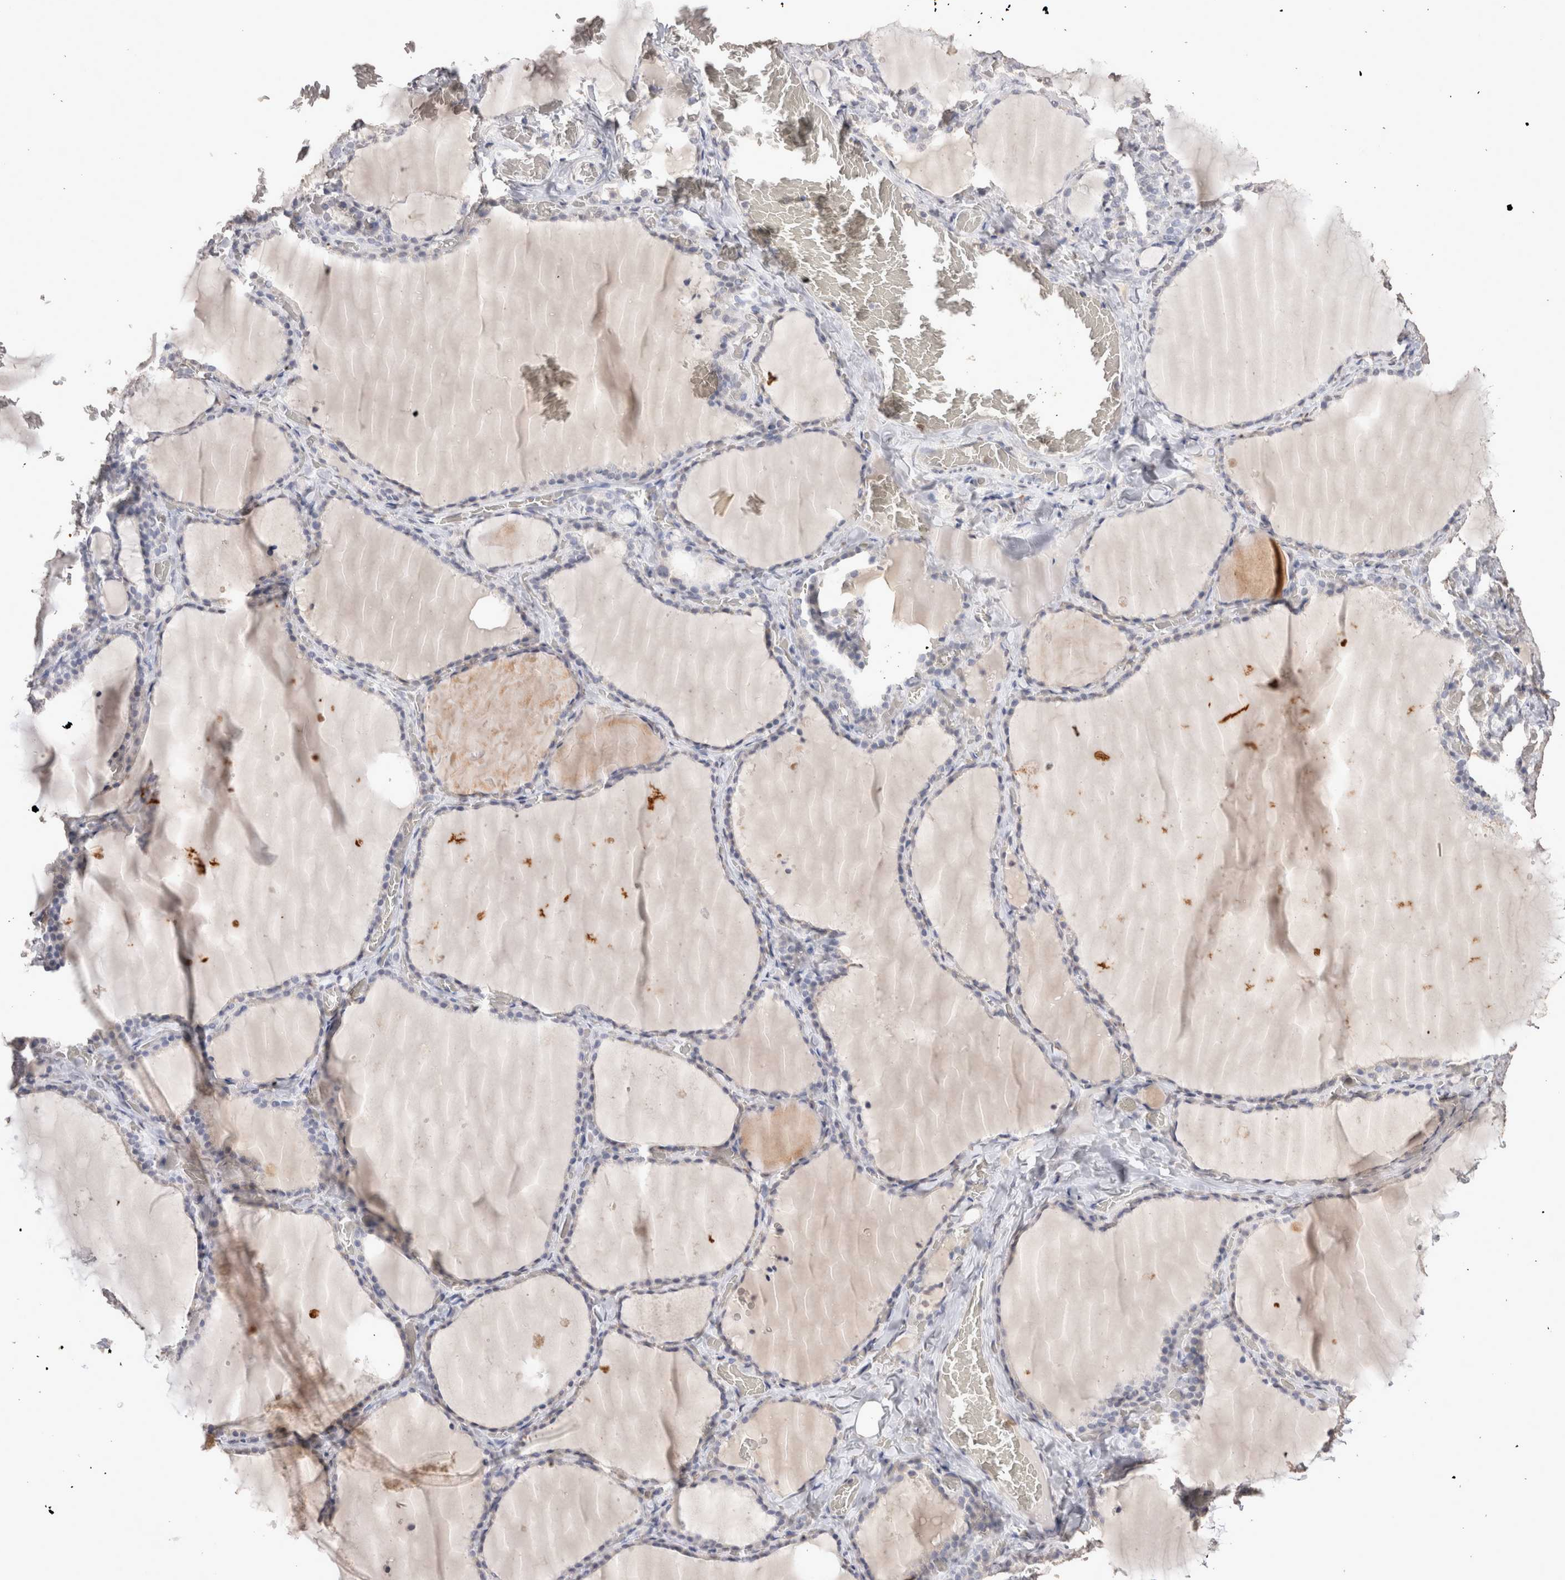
{"staining": {"intensity": "negative", "quantity": "none", "location": "none"}, "tissue": "thyroid gland", "cell_type": "Glandular cells", "image_type": "normal", "snomed": [{"axis": "morphology", "description": "Normal tissue, NOS"}, {"axis": "topography", "description": "Thyroid gland"}], "caption": "The histopathology image demonstrates no significant staining in glandular cells of thyroid gland. Brightfield microscopy of IHC stained with DAB (3,3'-diaminobenzidine) (brown) and hematoxylin (blue), captured at high magnification.", "gene": "LGALS2", "patient": {"sex": "female", "age": 22}}